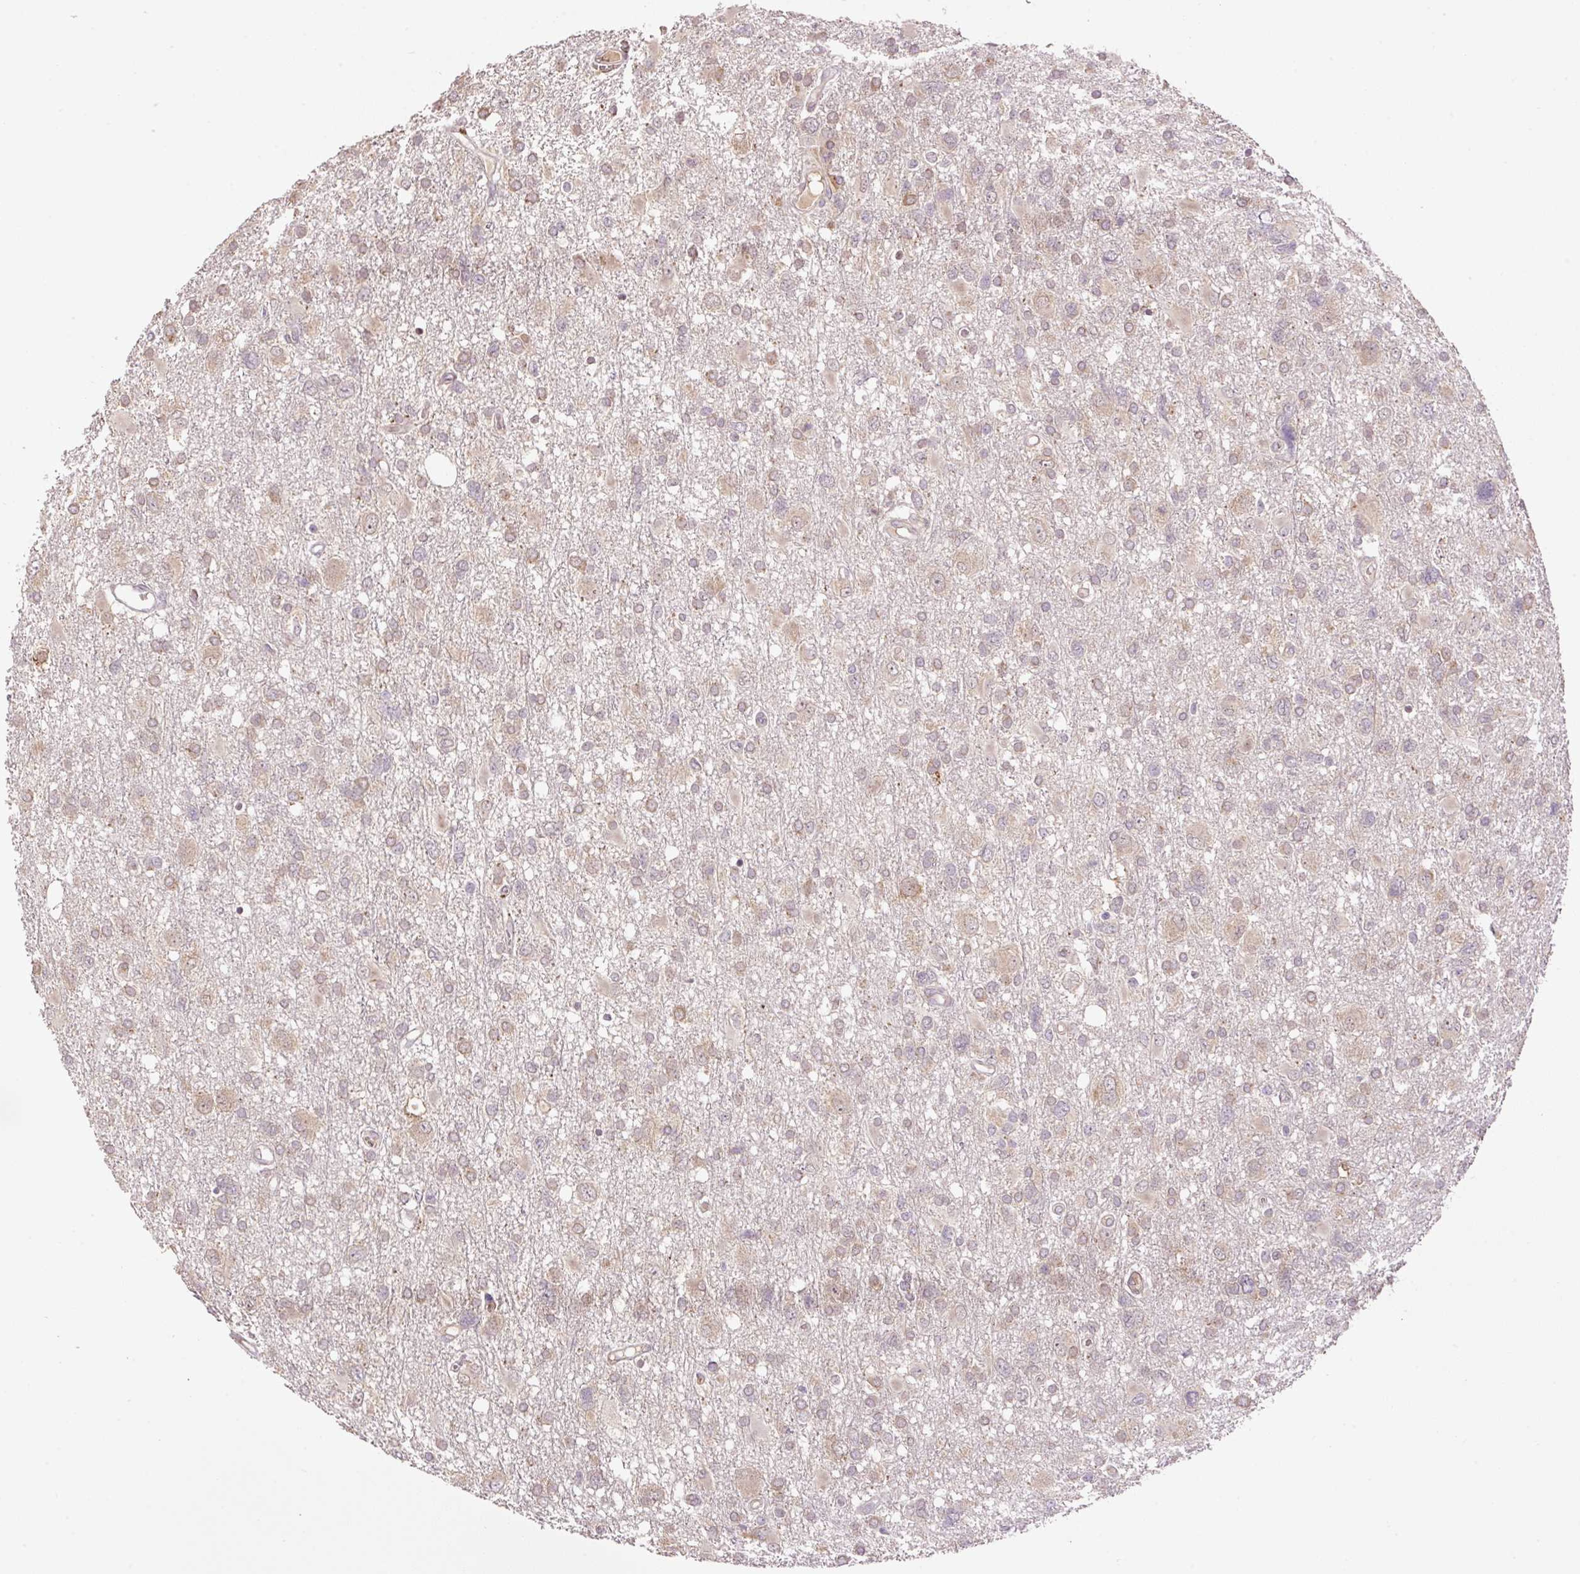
{"staining": {"intensity": "weak", "quantity": "25%-75%", "location": "cytoplasmic/membranous"}, "tissue": "glioma", "cell_type": "Tumor cells", "image_type": "cancer", "snomed": [{"axis": "morphology", "description": "Glioma, malignant, High grade"}, {"axis": "topography", "description": "Brain"}], "caption": "Protein analysis of malignant glioma (high-grade) tissue exhibits weak cytoplasmic/membranous positivity in approximately 25%-75% of tumor cells.", "gene": "HABP4", "patient": {"sex": "male", "age": 61}}